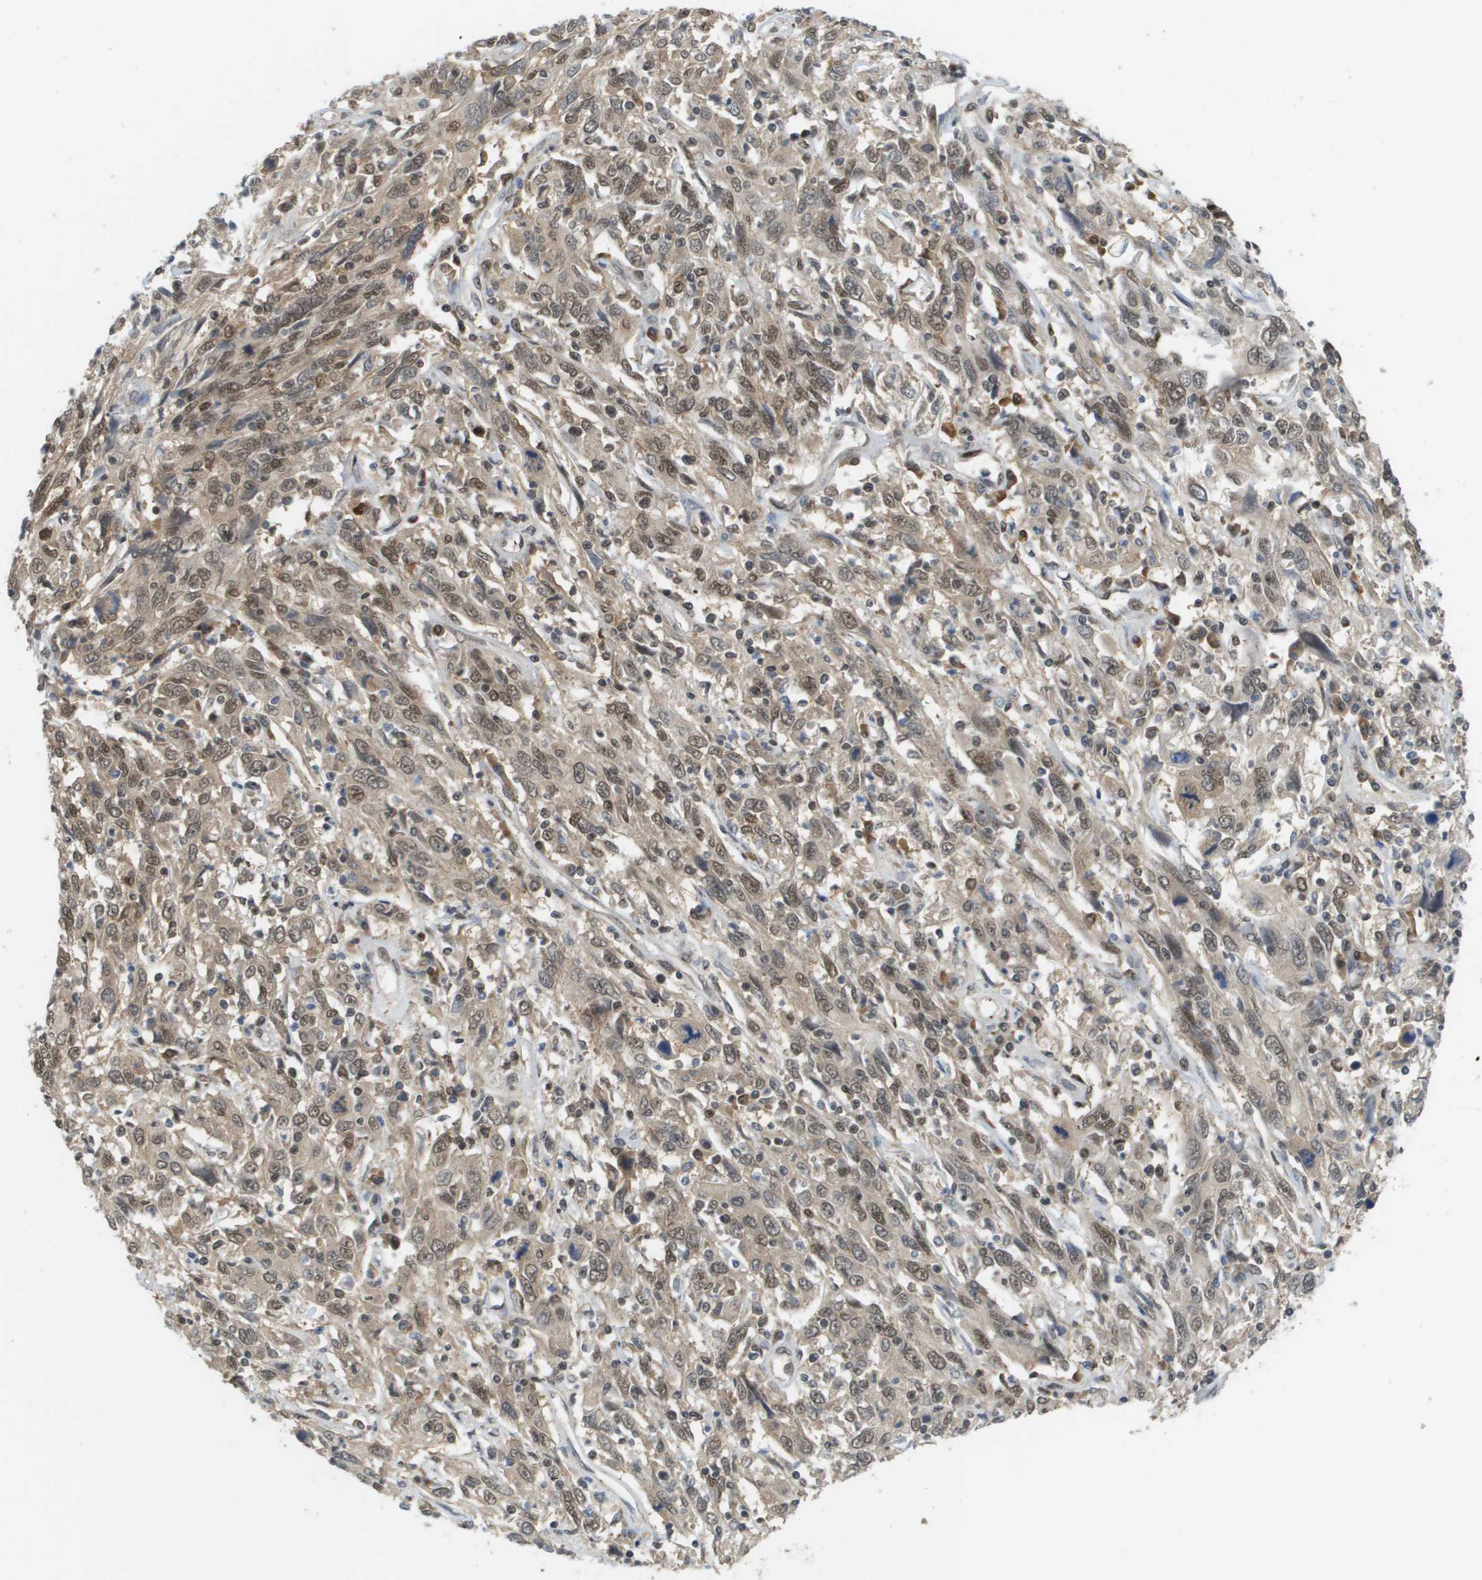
{"staining": {"intensity": "moderate", "quantity": "25%-75%", "location": "cytoplasmic/membranous,nuclear"}, "tissue": "cervical cancer", "cell_type": "Tumor cells", "image_type": "cancer", "snomed": [{"axis": "morphology", "description": "Squamous cell carcinoma, NOS"}, {"axis": "topography", "description": "Cervix"}], "caption": "IHC (DAB) staining of human squamous cell carcinoma (cervical) shows moderate cytoplasmic/membranous and nuclear protein staining in approximately 25%-75% of tumor cells.", "gene": "PRCC", "patient": {"sex": "female", "age": 46}}